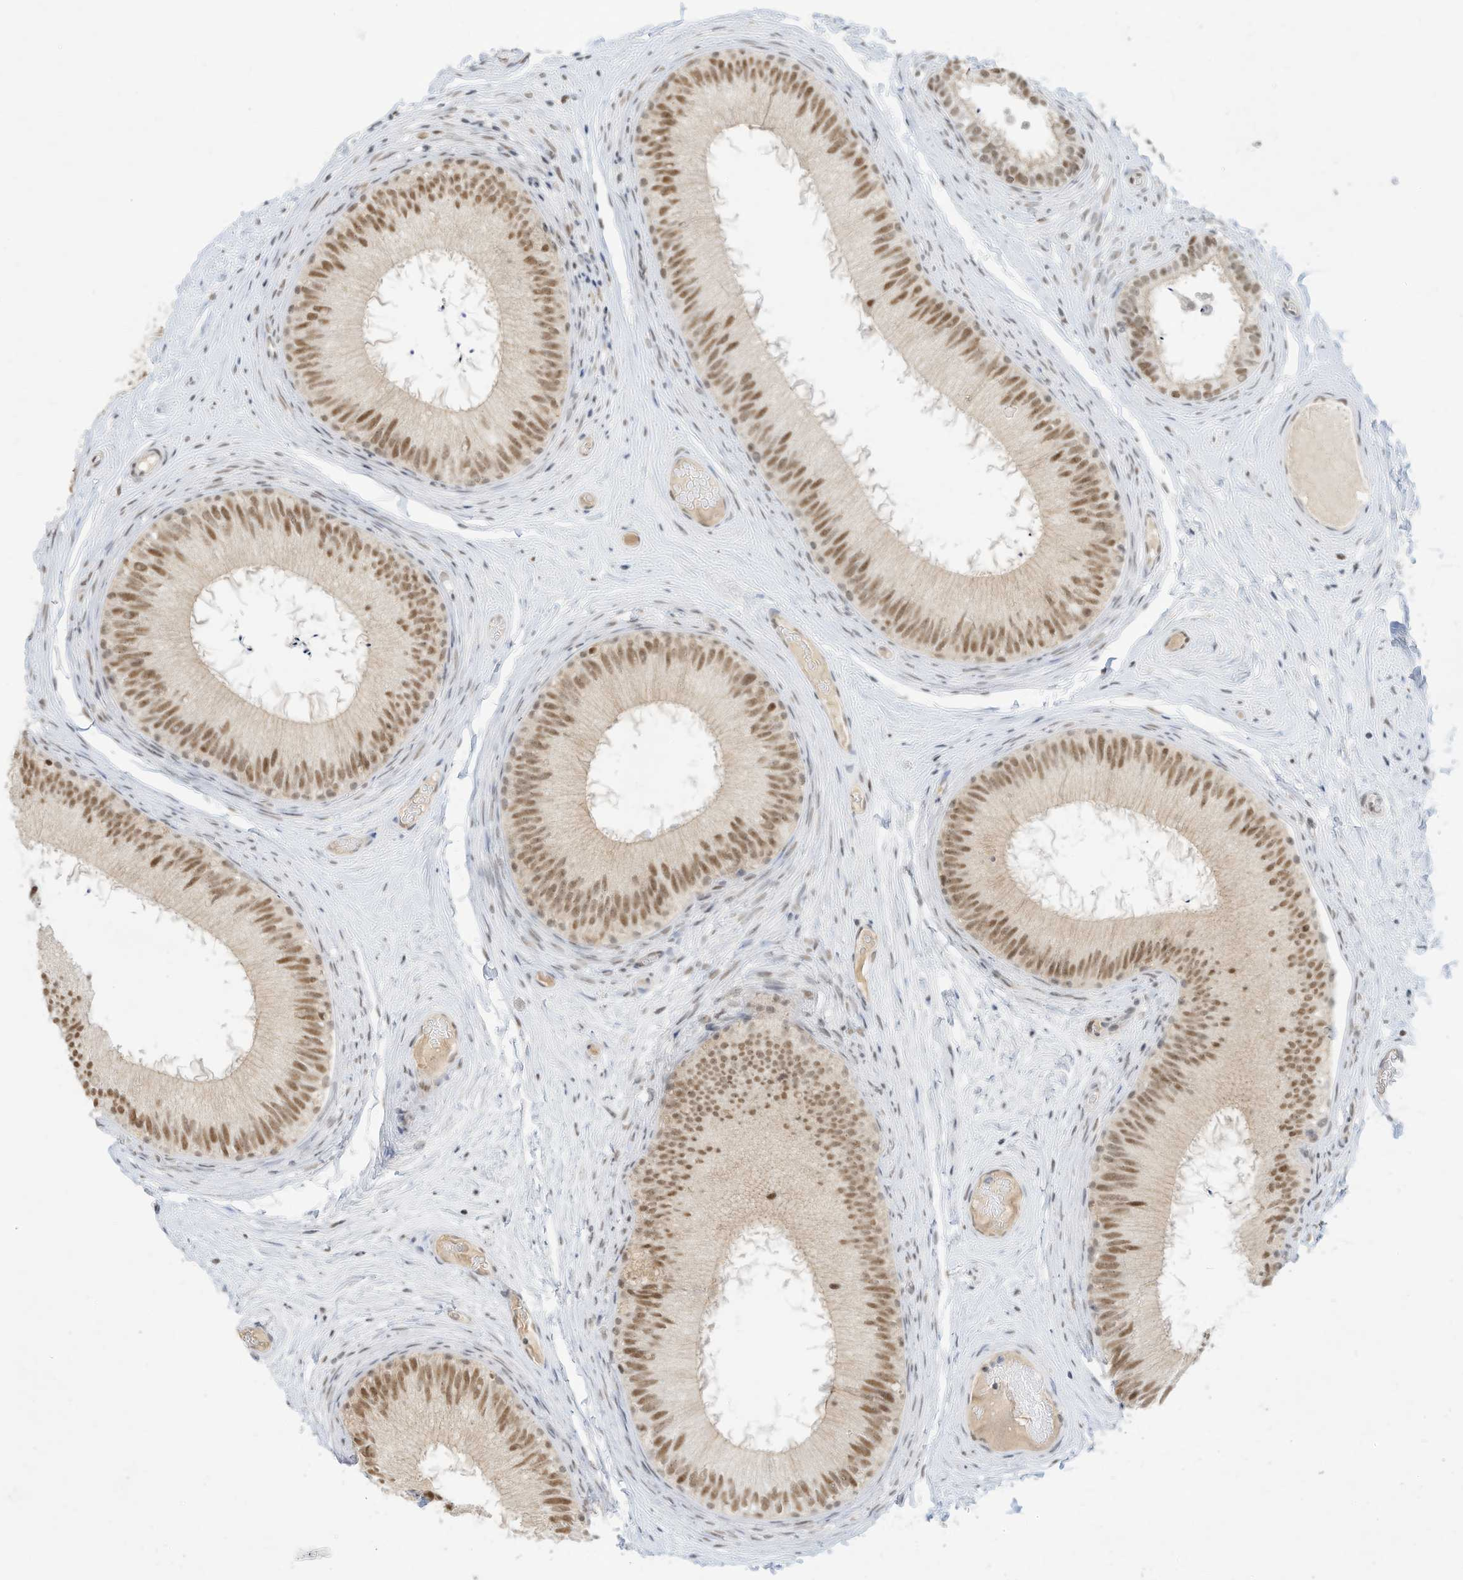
{"staining": {"intensity": "moderate", "quantity": ">75%", "location": "nuclear"}, "tissue": "epididymis", "cell_type": "Glandular cells", "image_type": "normal", "snomed": [{"axis": "morphology", "description": "Normal tissue, NOS"}, {"axis": "topography", "description": "Epididymis"}], "caption": "Immunohistochemical staining of unremarkable human epididymis exhibits >75% levels of moderate nuclear protein positivity in approximately >75% of glandular cells.", "gene": "NHSL1", "patient": {"sex": "male", "age": 50}}